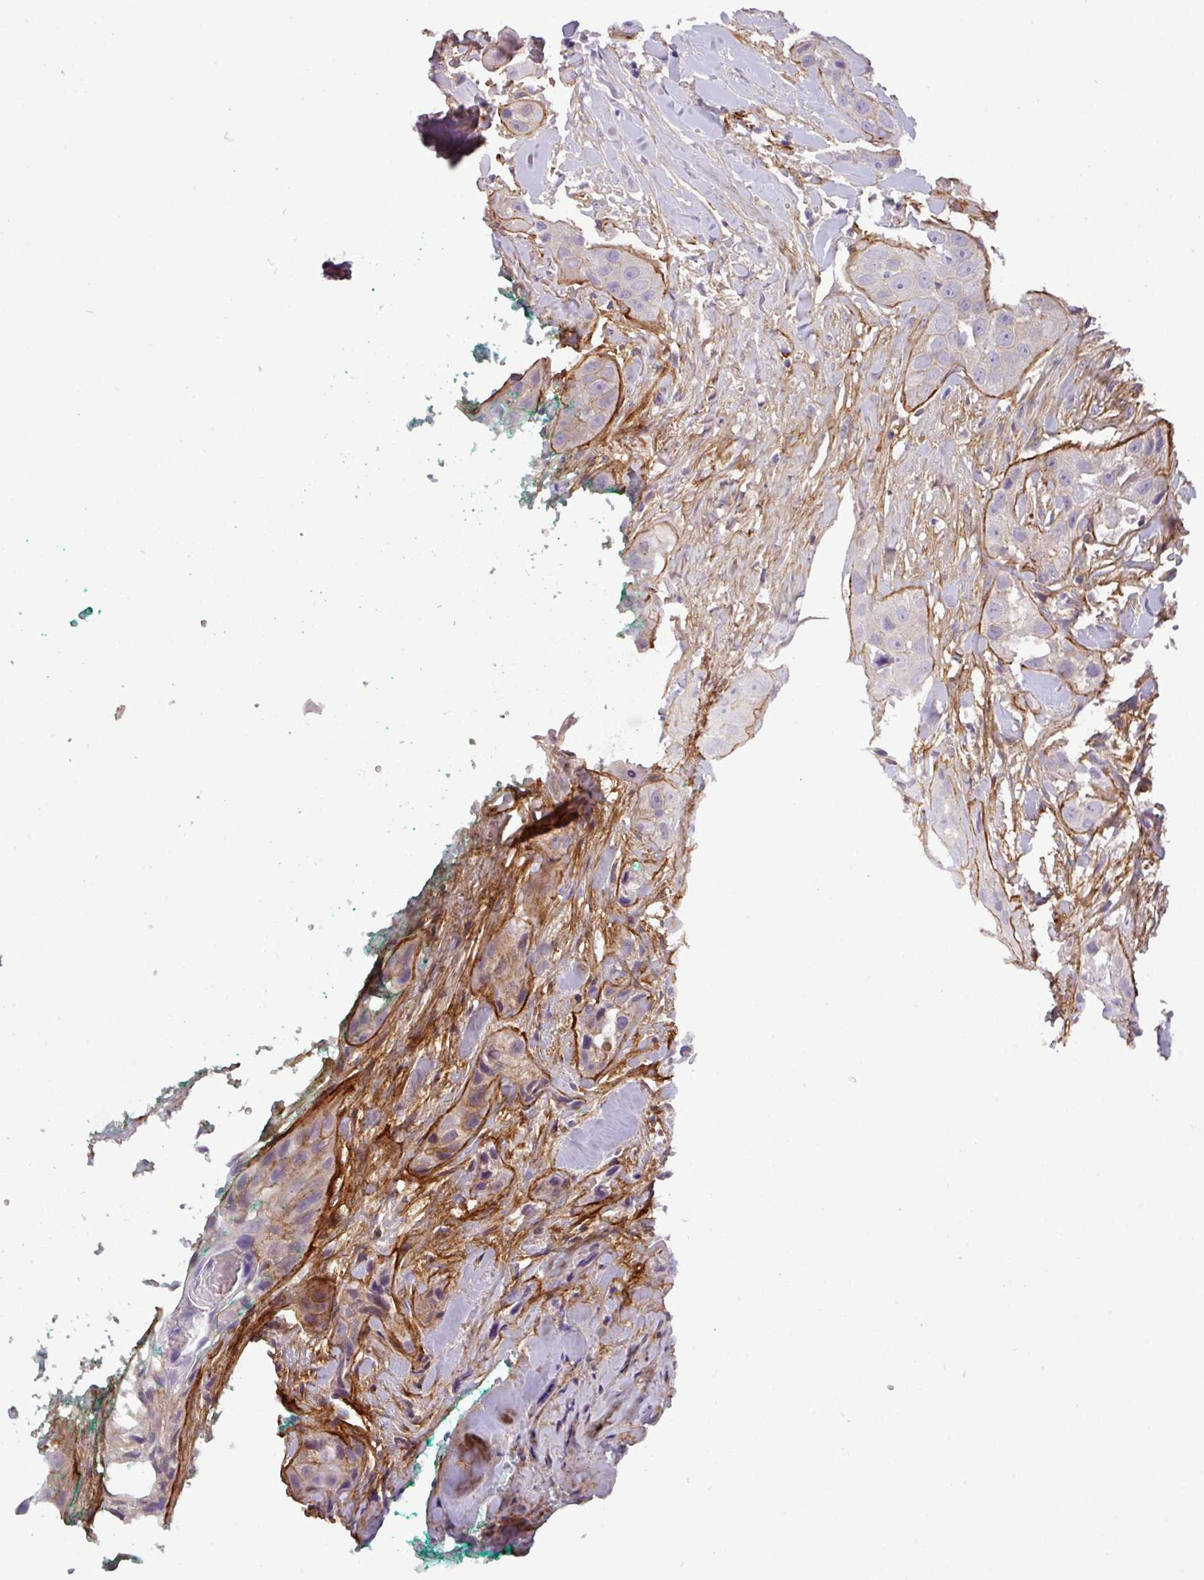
{"staining": {"intensity": "negative", "quantity": "none", "location": "none"}, "tissue": "head and neck cancer", "cell_type": "Tumor cells", "image_type": "cancer", "snomed": [{"axis": "morphology", "description": "Normal tissue, NOS"}, {"axis": "morphology", "description": "Squamous cell carcinoma, NOS"}, {"axis": "topography", "description": "Skeletal muscle"}, {"axis": "topography", "description": "Head-Neck"}], "caption": "DAB immunohistochemical staining of squamous cell carcinoma (head and neck) exhibits no significant expression in tumor cells.", "gene": "PARD6G", "patient": {"sex": "male", "age": 51}}